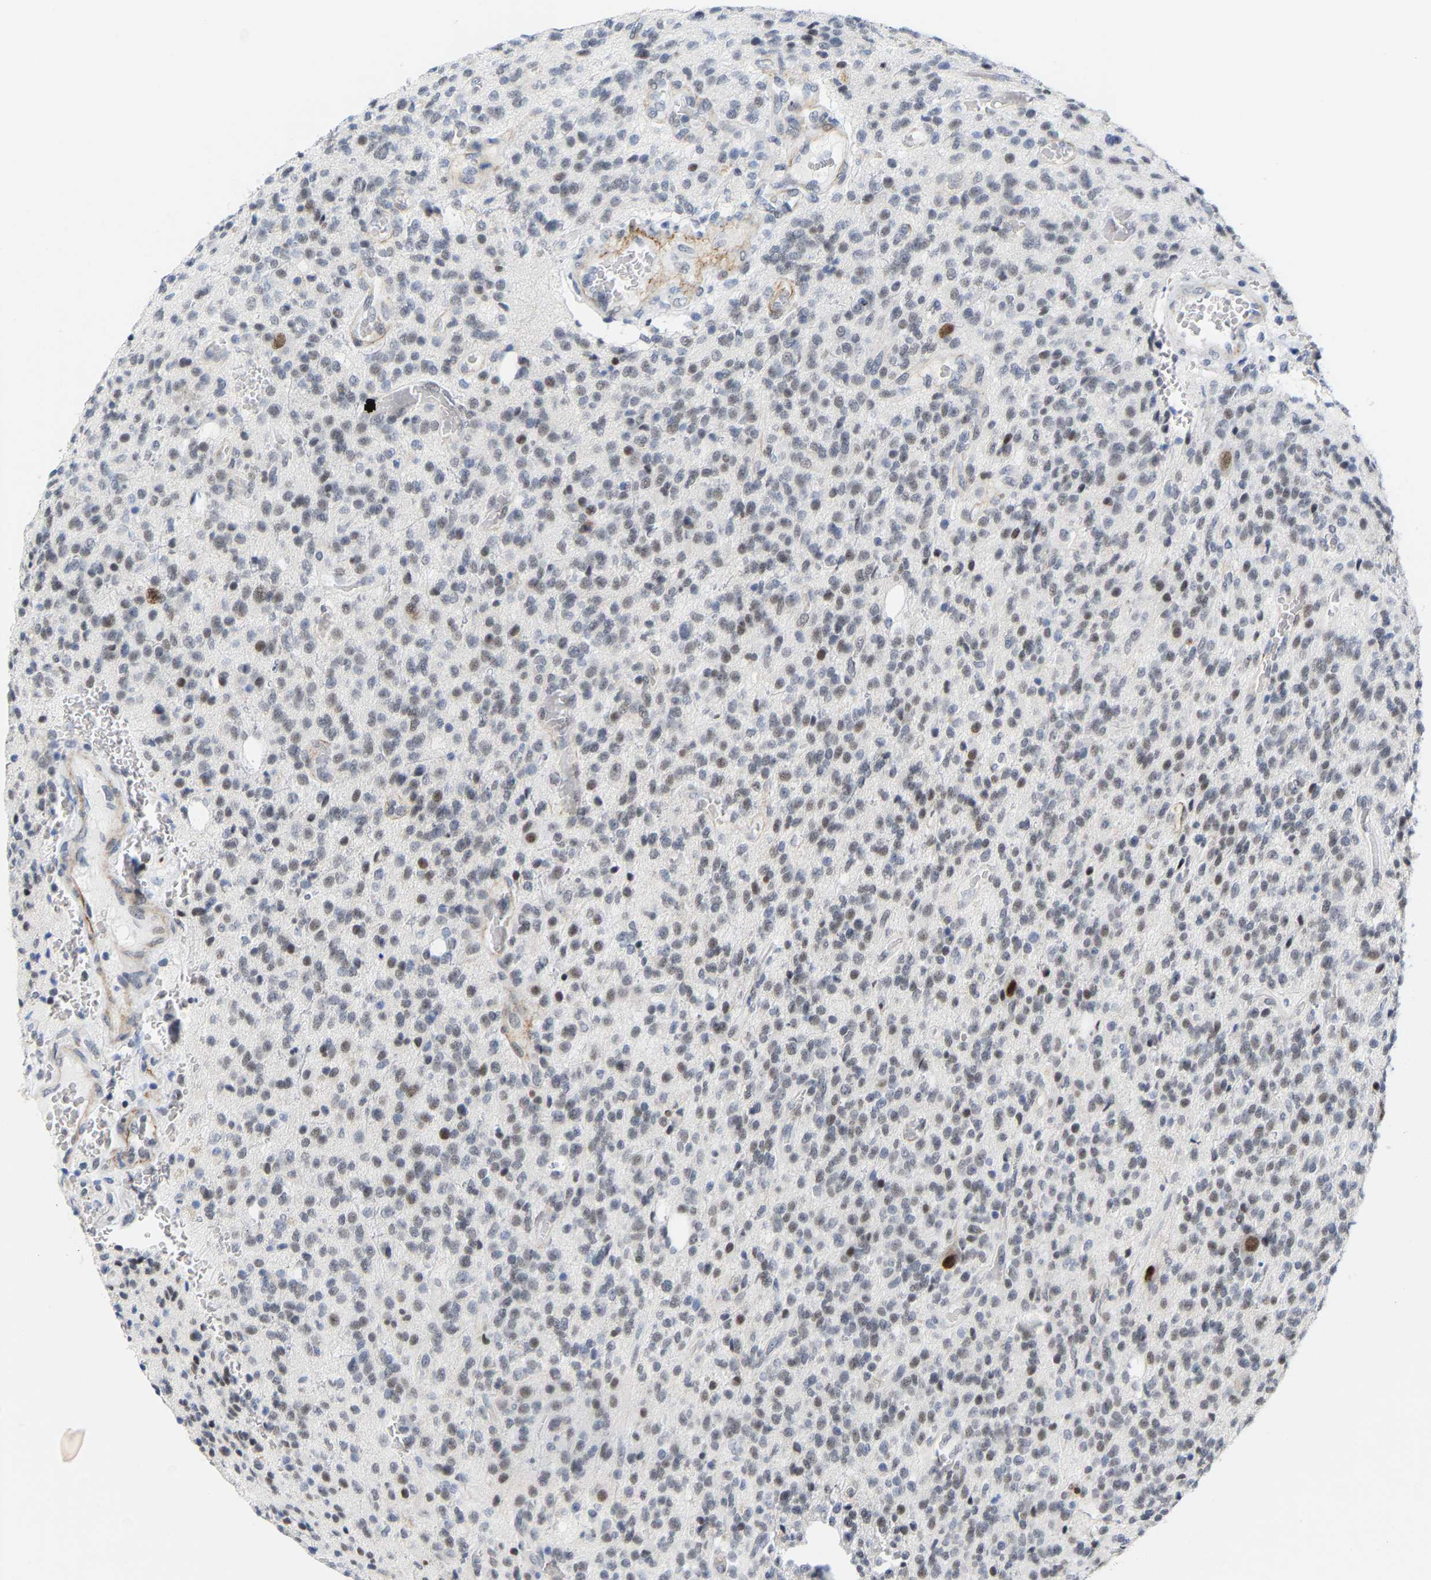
{"staining": {"intensity": "weak", "quantity": ">75%", "location": "nuclear"}, "tissue": "glioma", "cell_type": "Tumor cells", "image_type": "cancer", "snomed": [{"axis": "morphology", "description": "Glioma, malignant, High grade"}, {"axis": "topography", "description": "Brain"}], "caption": "Brown immunohistochemical staining in human malignant high-grade glioma displays weak nuclear staining in approximately >75% of tumor cells. (brown staining indicates protein expression, while blue staining denotes nuclei).", "gene": "FAM180A", "patient": {"sex": "male", "age": 34}}